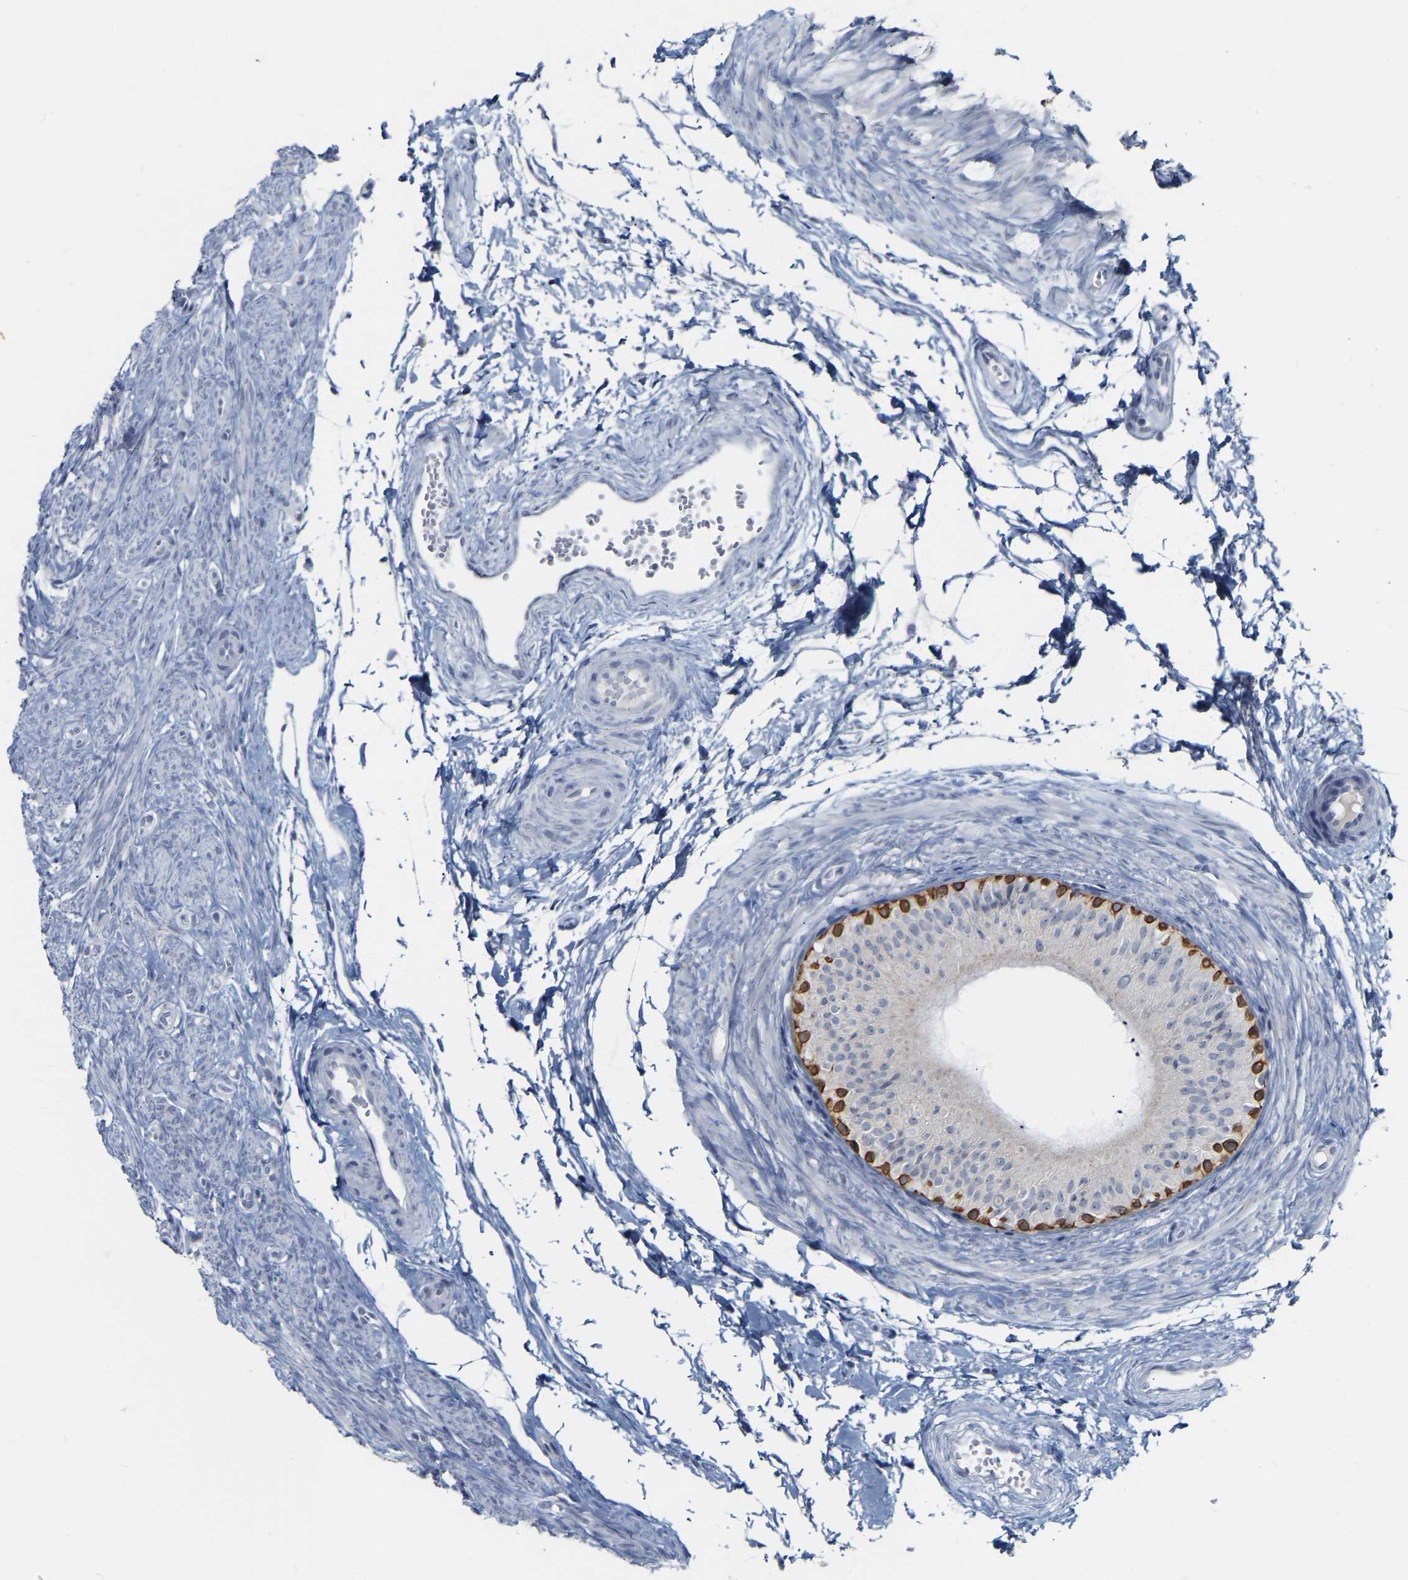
{"staining": {"intensity": "moderate", "quantity": "25%-75%", "location": "cytoplasmic/membranous"}, "tissue": "epididymis", "cell_type": "Glandular cells", "image_type": "normal", "snomed": [{"axis": "morphology", "description": "Normal tissue, NOS"}, {"axis": "topography", "description": "Epididymis"}], "caption": "Moderate cytoplasmic/membranous protein staining is identified in approximately 25%-75% of glandular cells in epididymis. The staining is performed using DAB (3,3'-diaminobenzidine) brown chromogen to label protein expression. The nuclei are counter-stained blue using hematoxylin.", "gene": "KRT76", "patient": {"sex": "male", "age": 56}}